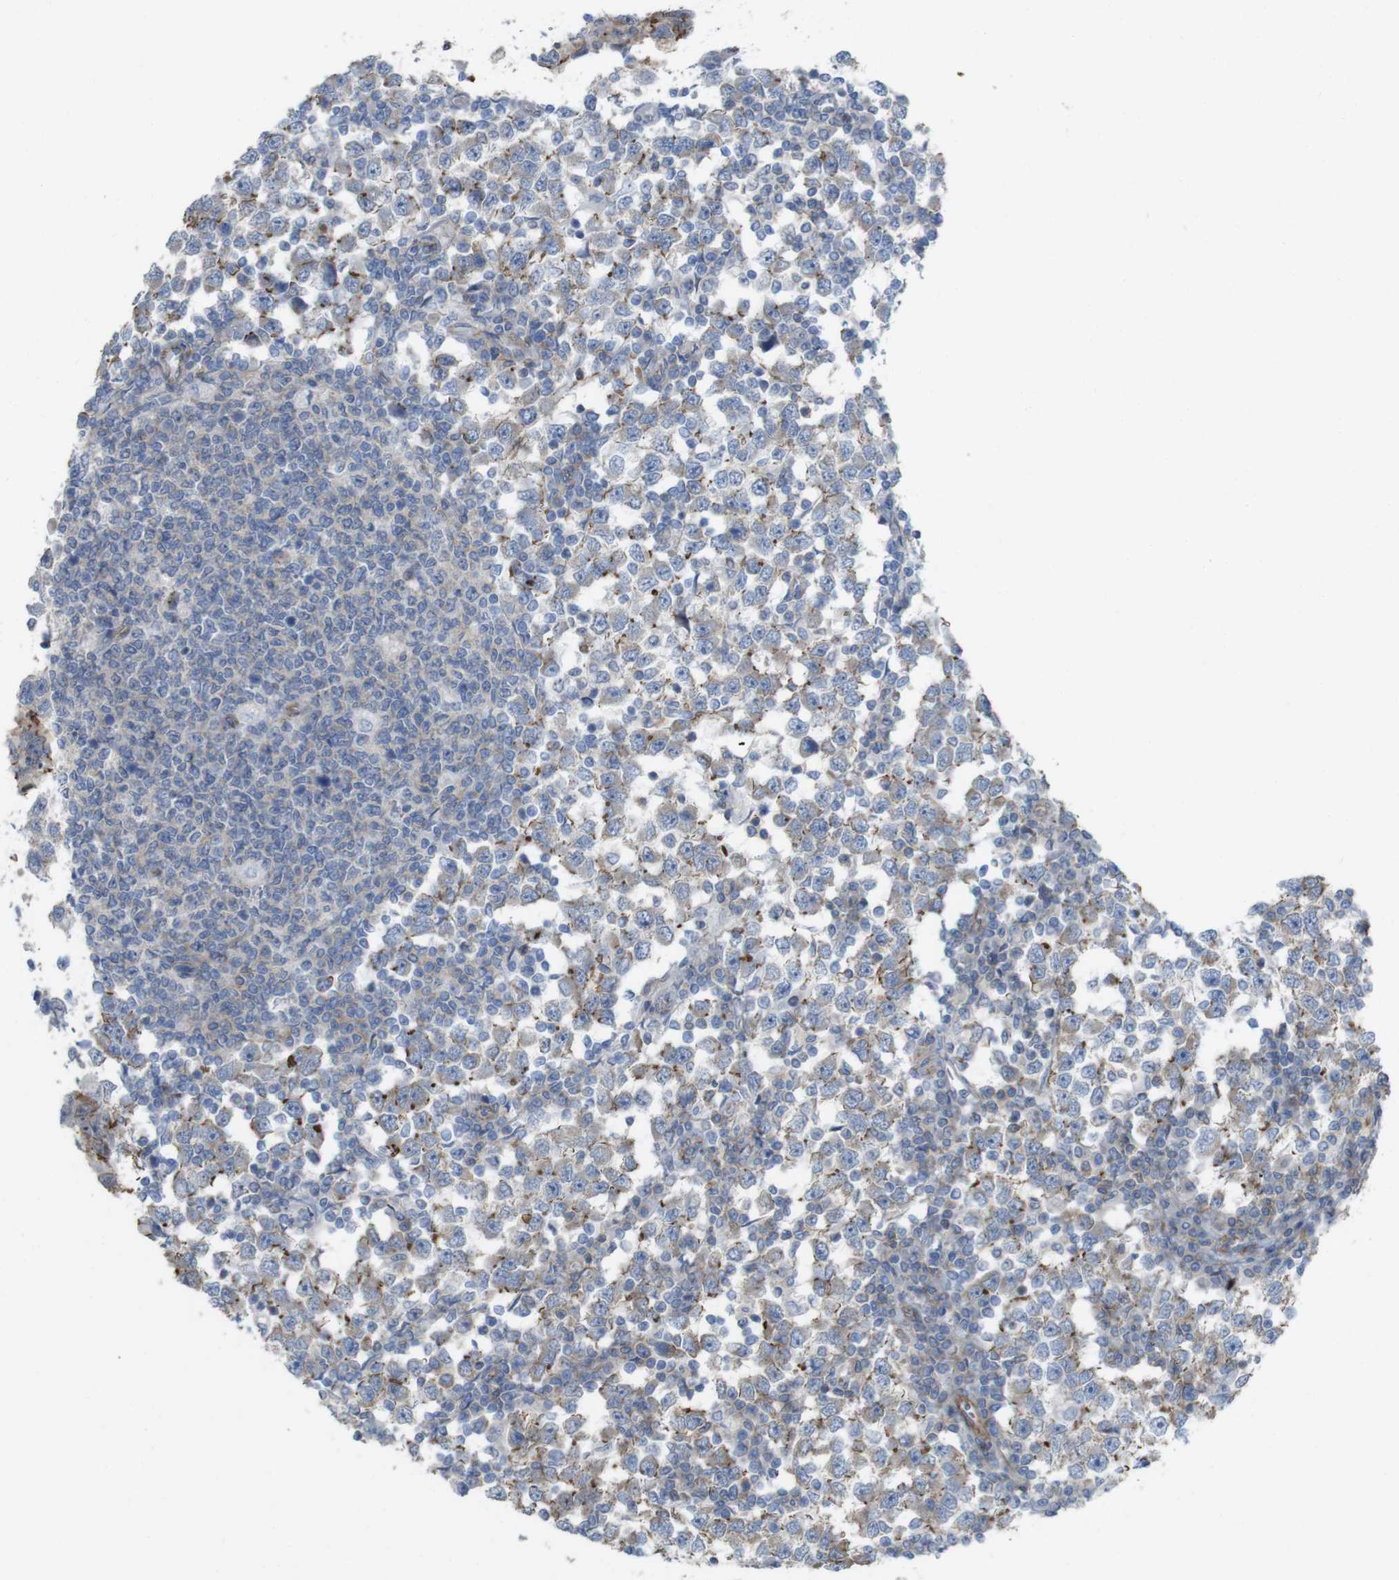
{"staining": {"intensity": "weak", "quantity": "25%-75%", "location": "cytoplasmic/membranous"}, "tissue": "testis cancer", "cell_type": "Tumor cells", "image_type": "cancer", "snomed": [{"axis": "morphology", "description": "Seminoma, NOS"}, {"axis": "topography", "description": "Testis"}], "caption": "A high-resolution photomicrograph shows immunohistochemistry staining of seminoma (testis), which reveals weak cytoplasmic/membranous positivity in approximately 25%-75% of tumor cells. Nuclei are stained in blue.", "gene": "PREX2", "patient": {"sex": "male", "age": 65}}